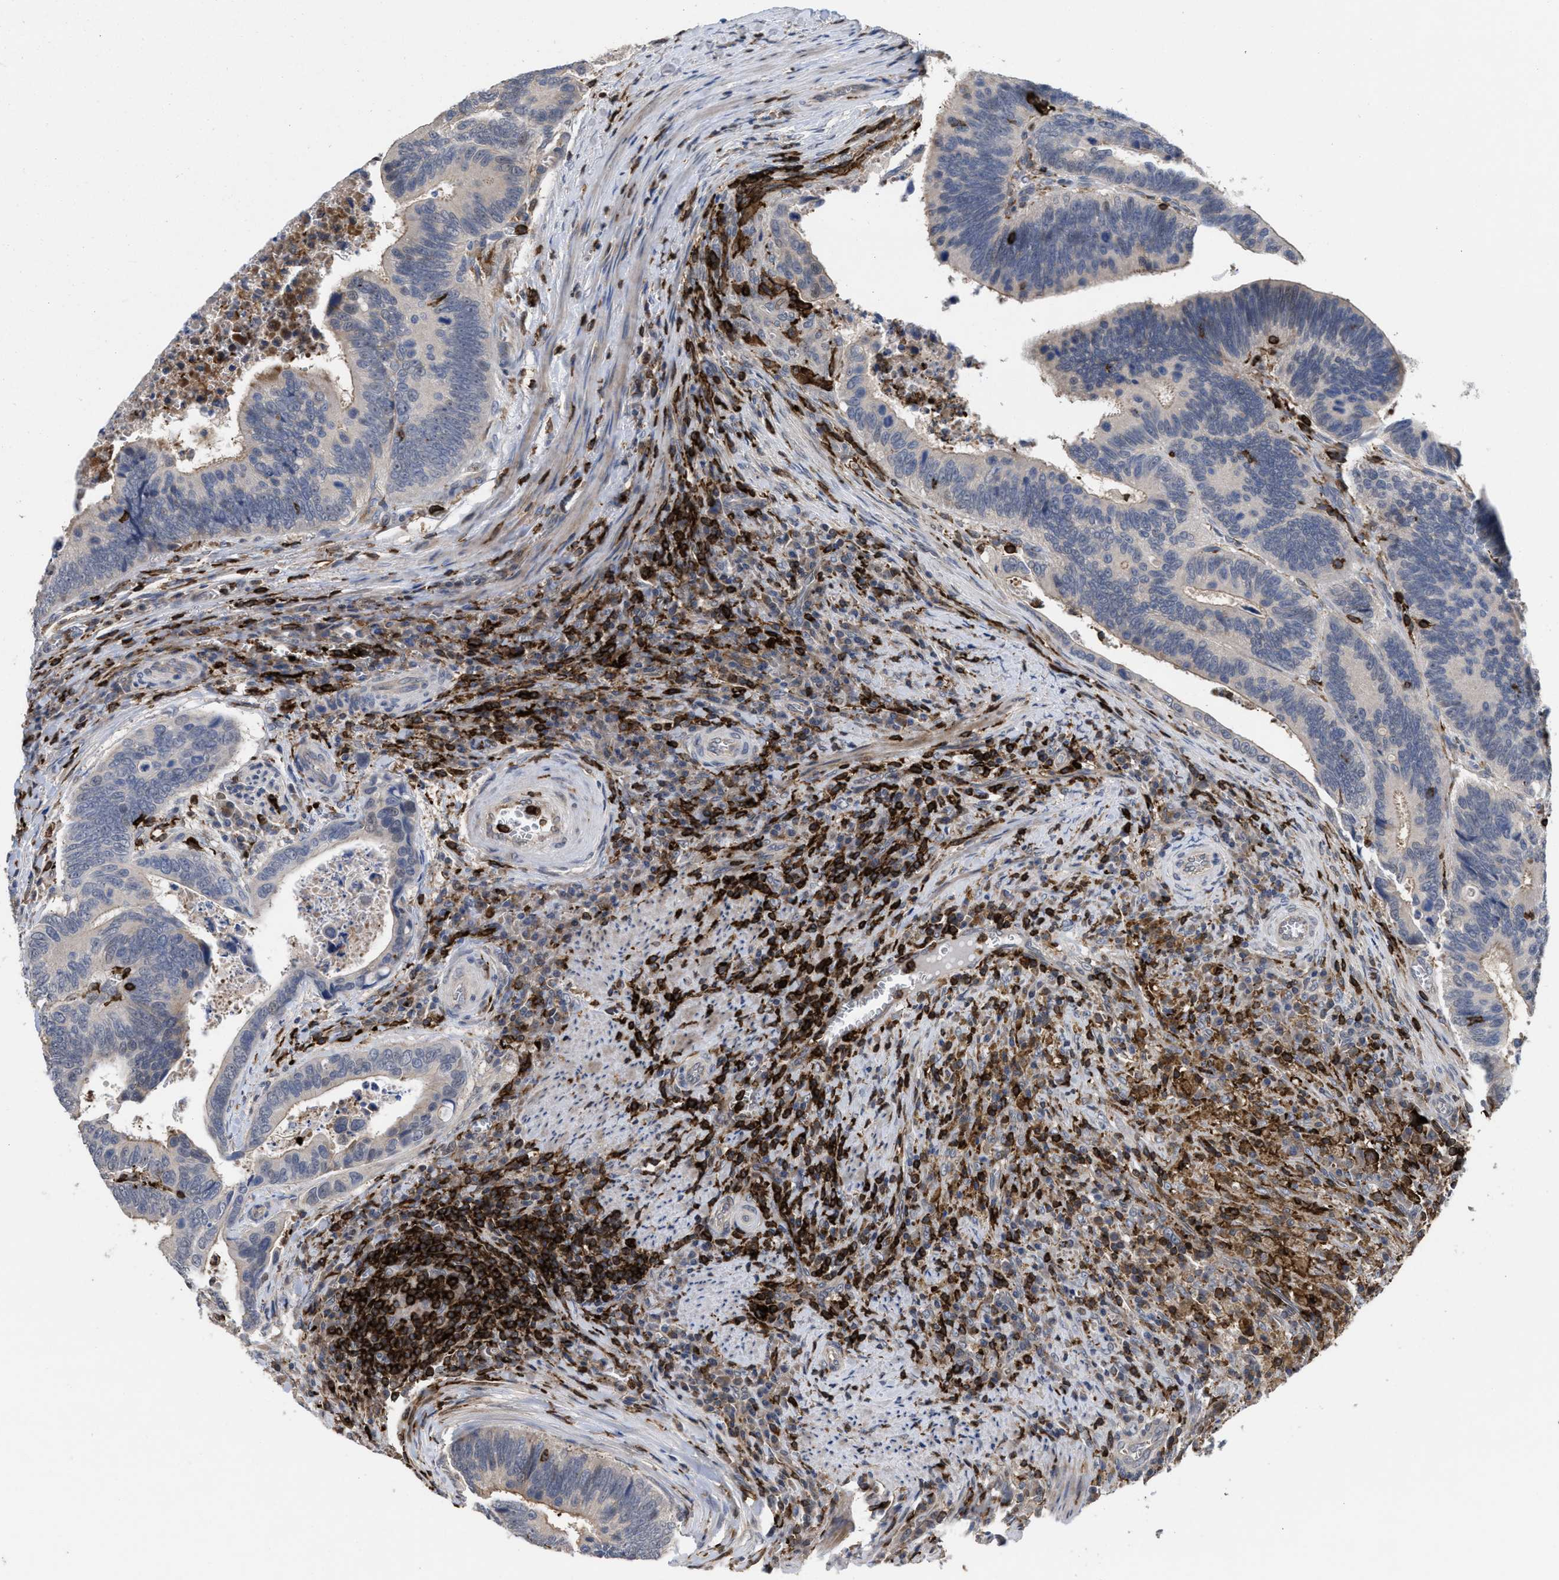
{"staining": {"intensity": "weak", "quantity": "<25%", "location": "cytoplasmic/membranous"}, "tissue": "colorectal cancer", "cell_type": "Tumor cells", "image_type": "cancer", "snomed": [{"axis": "morphology", "description": "Inflammation, NOS"}, {"axis": "morphology", "description": "Adenocarcinoma, NOS"}, {"axis": "topography", "description": "Colon"}], "caption": "IHC micrograph of human colorectal adenocarcinoma stained for a protein (brown), which reveals no positivity in tumor cells.", "gene": "PTPRE", "patient": {"sex": "male", "age": 72}}